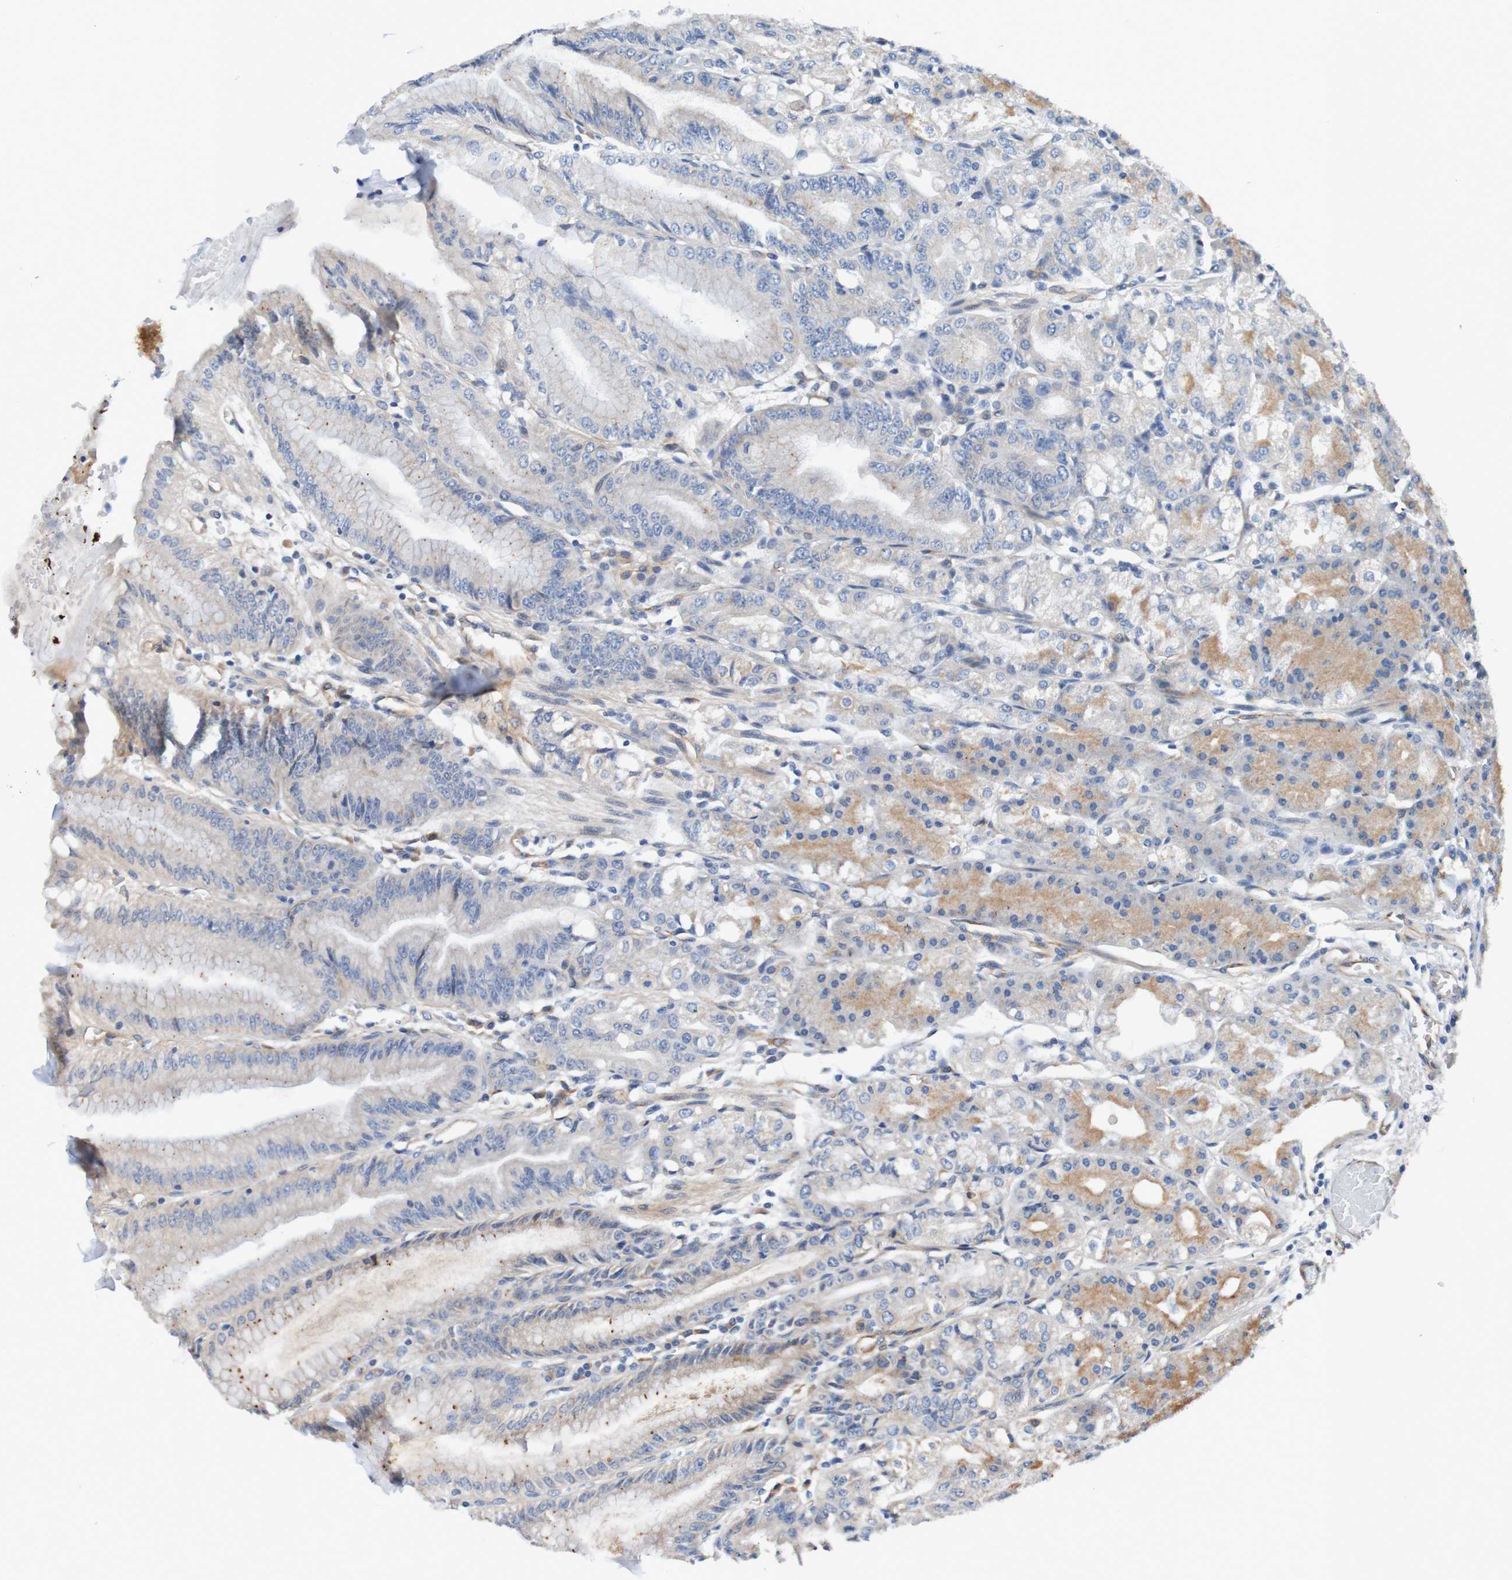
{"staining": {"intensity": "moderate", "quantity": ">75%", "location": "cytoplasmic/membranous"}, "tissue": "stomach", "cell_type": "Glandular cells", "image_type": "normal", "snomed": [{"axis": "morphology", "description": "Normal tissue, NOS"}, {"axis": "topography", "description": "Stomach, lower"}], "caption": "IHC (DAB) staining of normal stomach displays moderate cytoplasmic/membranous protein expression in about >75% of glandular cells.", "gene": "CPED1", "patient": {"sex": "male", "age": 71}}